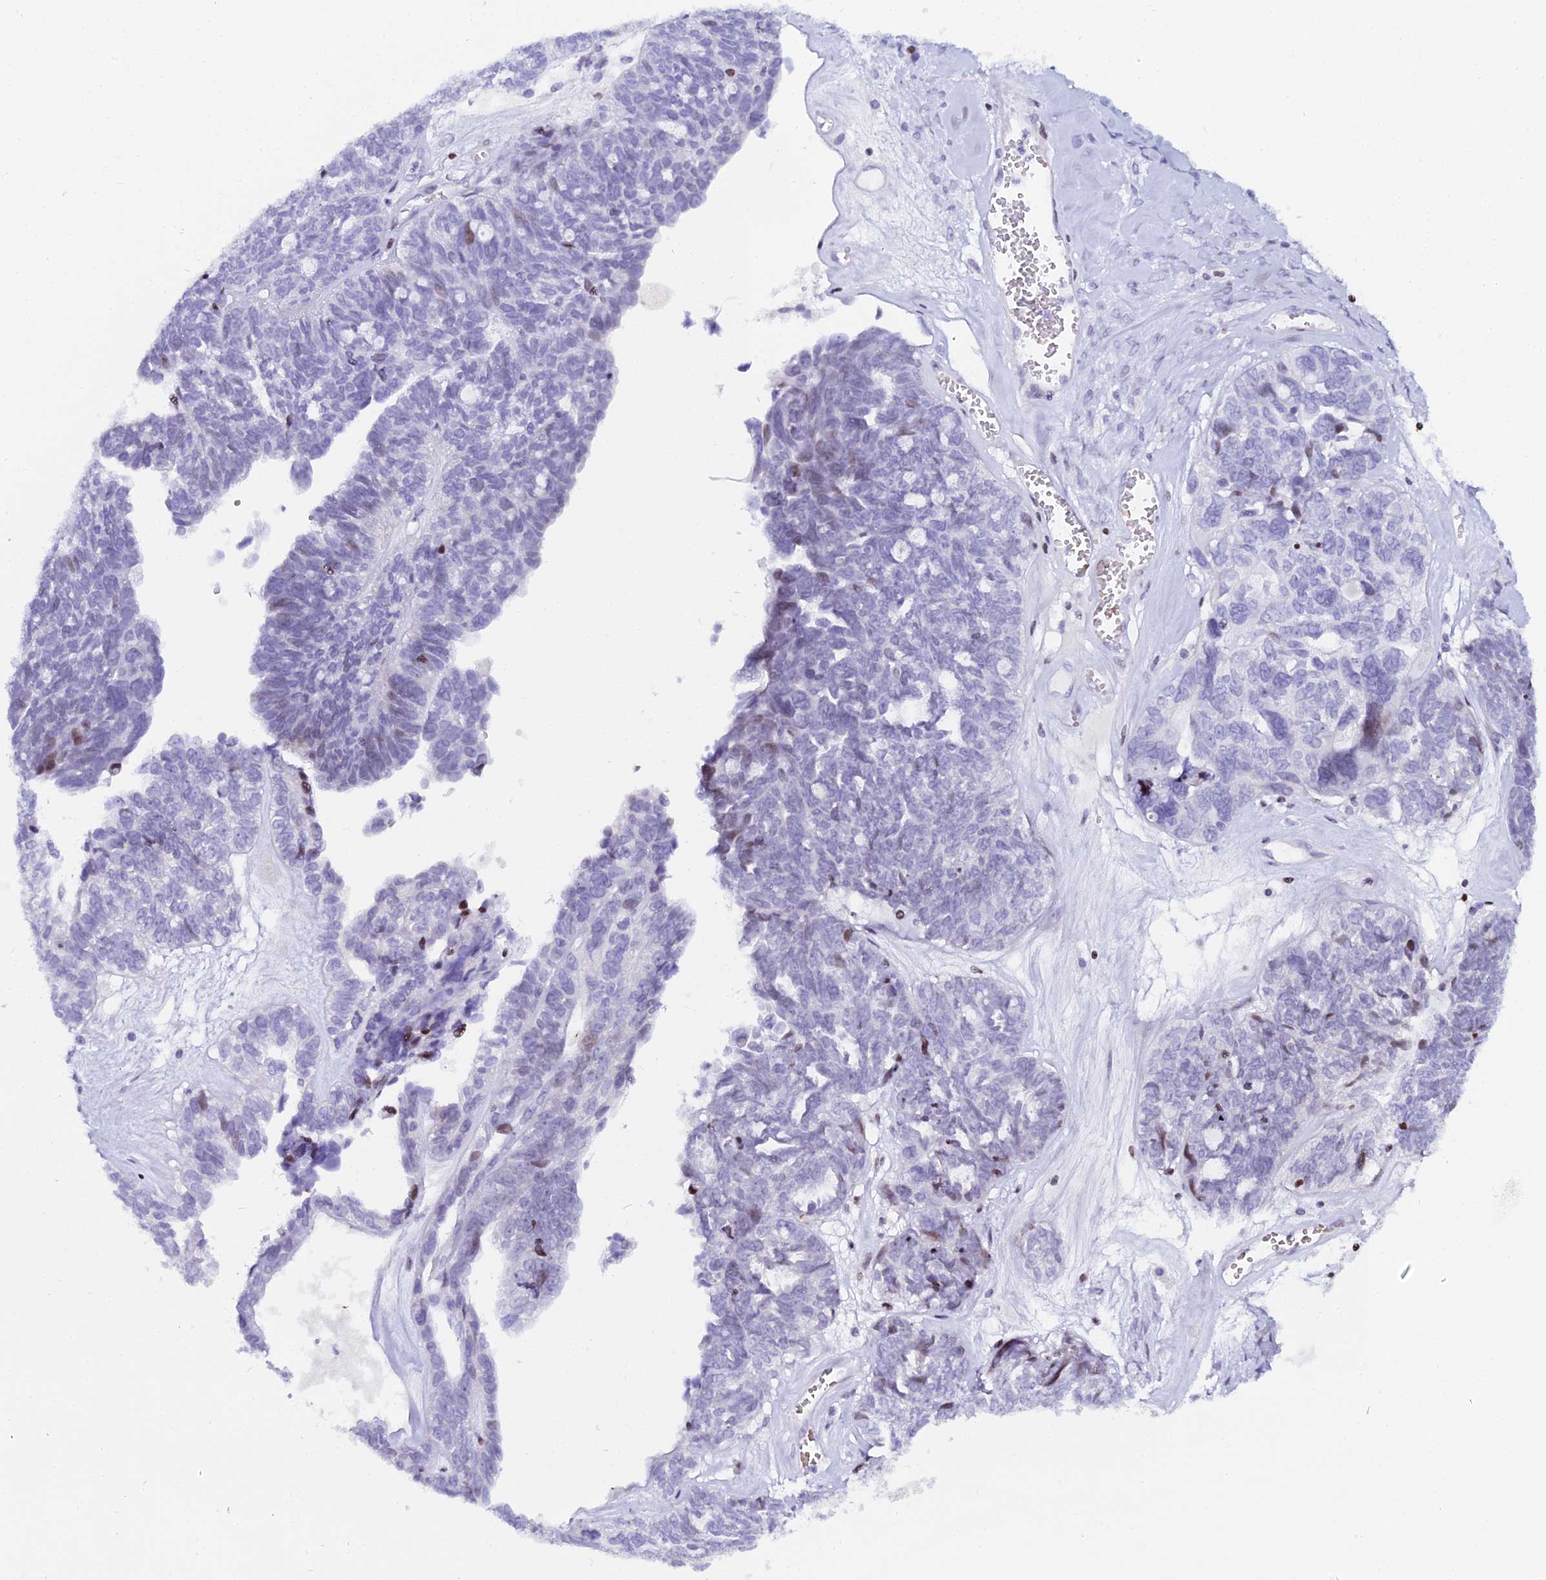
{"staining": {"intensity": "moderate", "quantity": "<25%", "location": "nuclear"}, "tissue": "ovarian cancer", "cell_type": "Tumor cells", "image_type": "cancer", "snomed": [{"axis": "morphology", "description": "Cystadenocarcinoma, serous, NOS"}, {"axis": "topography", "description": "Ovary"}], "caption": "About <25% of tumor cells in ovarian cancer (serous cystadenocarcinoma) show moderate nuclear protein staining as visualized by brown immunohistochemical staining.", "gene": "MYNN", "patient": {"sex": "female", "age": 79}}